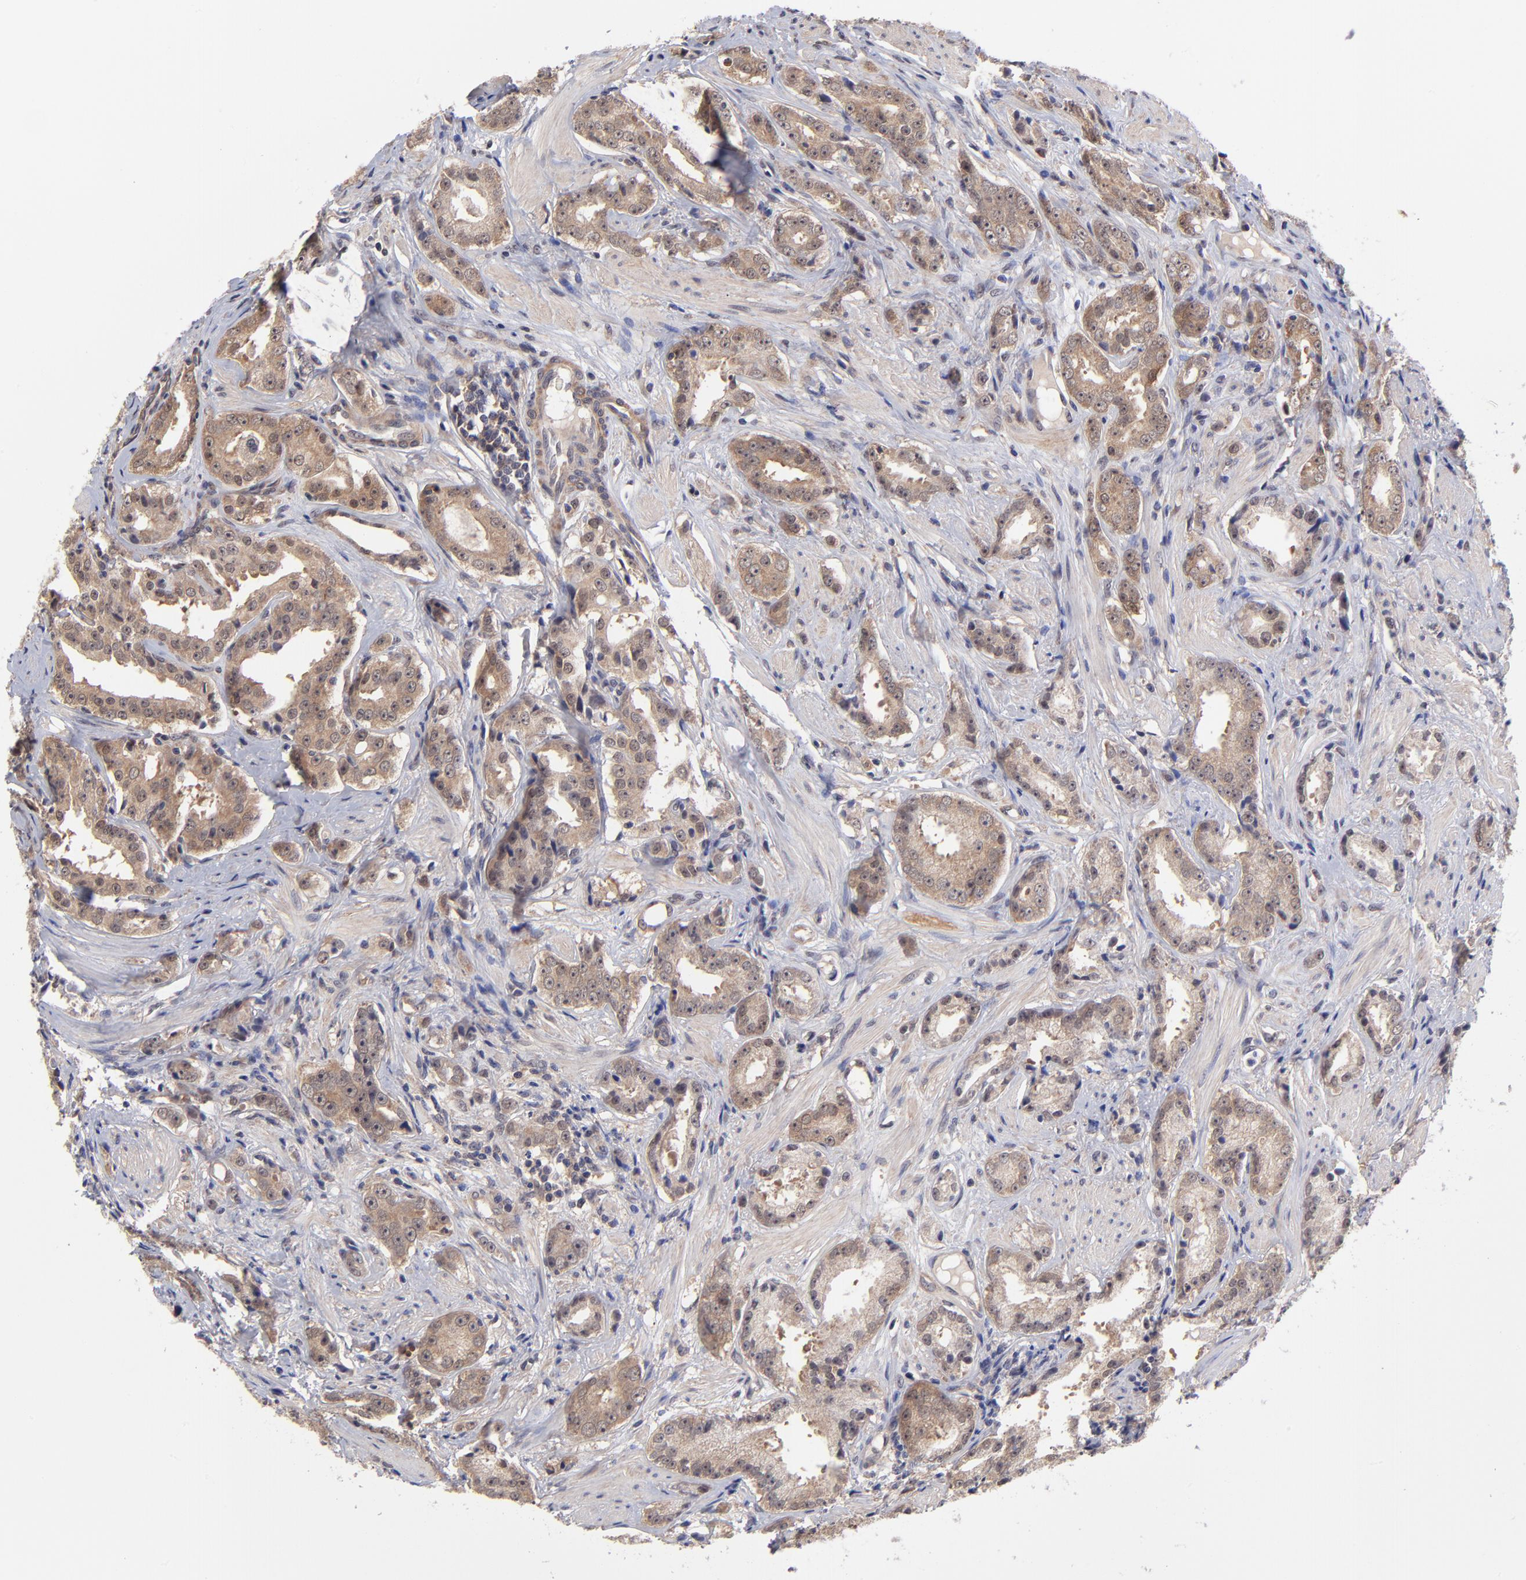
{"staining": {"intensity": "moderate", "quantity": ">75%", "location": "cytoplasmic/membranous"}, "tissue": "prostate cancer", "cell_type": "Tumor cells", "image_type": "cancer", "snomed": [{"axis": "morphology", "description": "Adenocarcinoma, Medium grade"}, {"axis": "topography", "description": "Prostate"}], "caption": "Immunohistochemical staining of human medium-grade adenocarcinoma (prostate) reveals medium levels of moderate cytoplasmic/membranous expression in approximately >75% of tumor cells. (DAB (3,3'-diaminobenzidine) IHC with brightfield microscopy, high magnification).", "gene": "UBE2E3", "patient": {"sex": "male", "age": 53}}